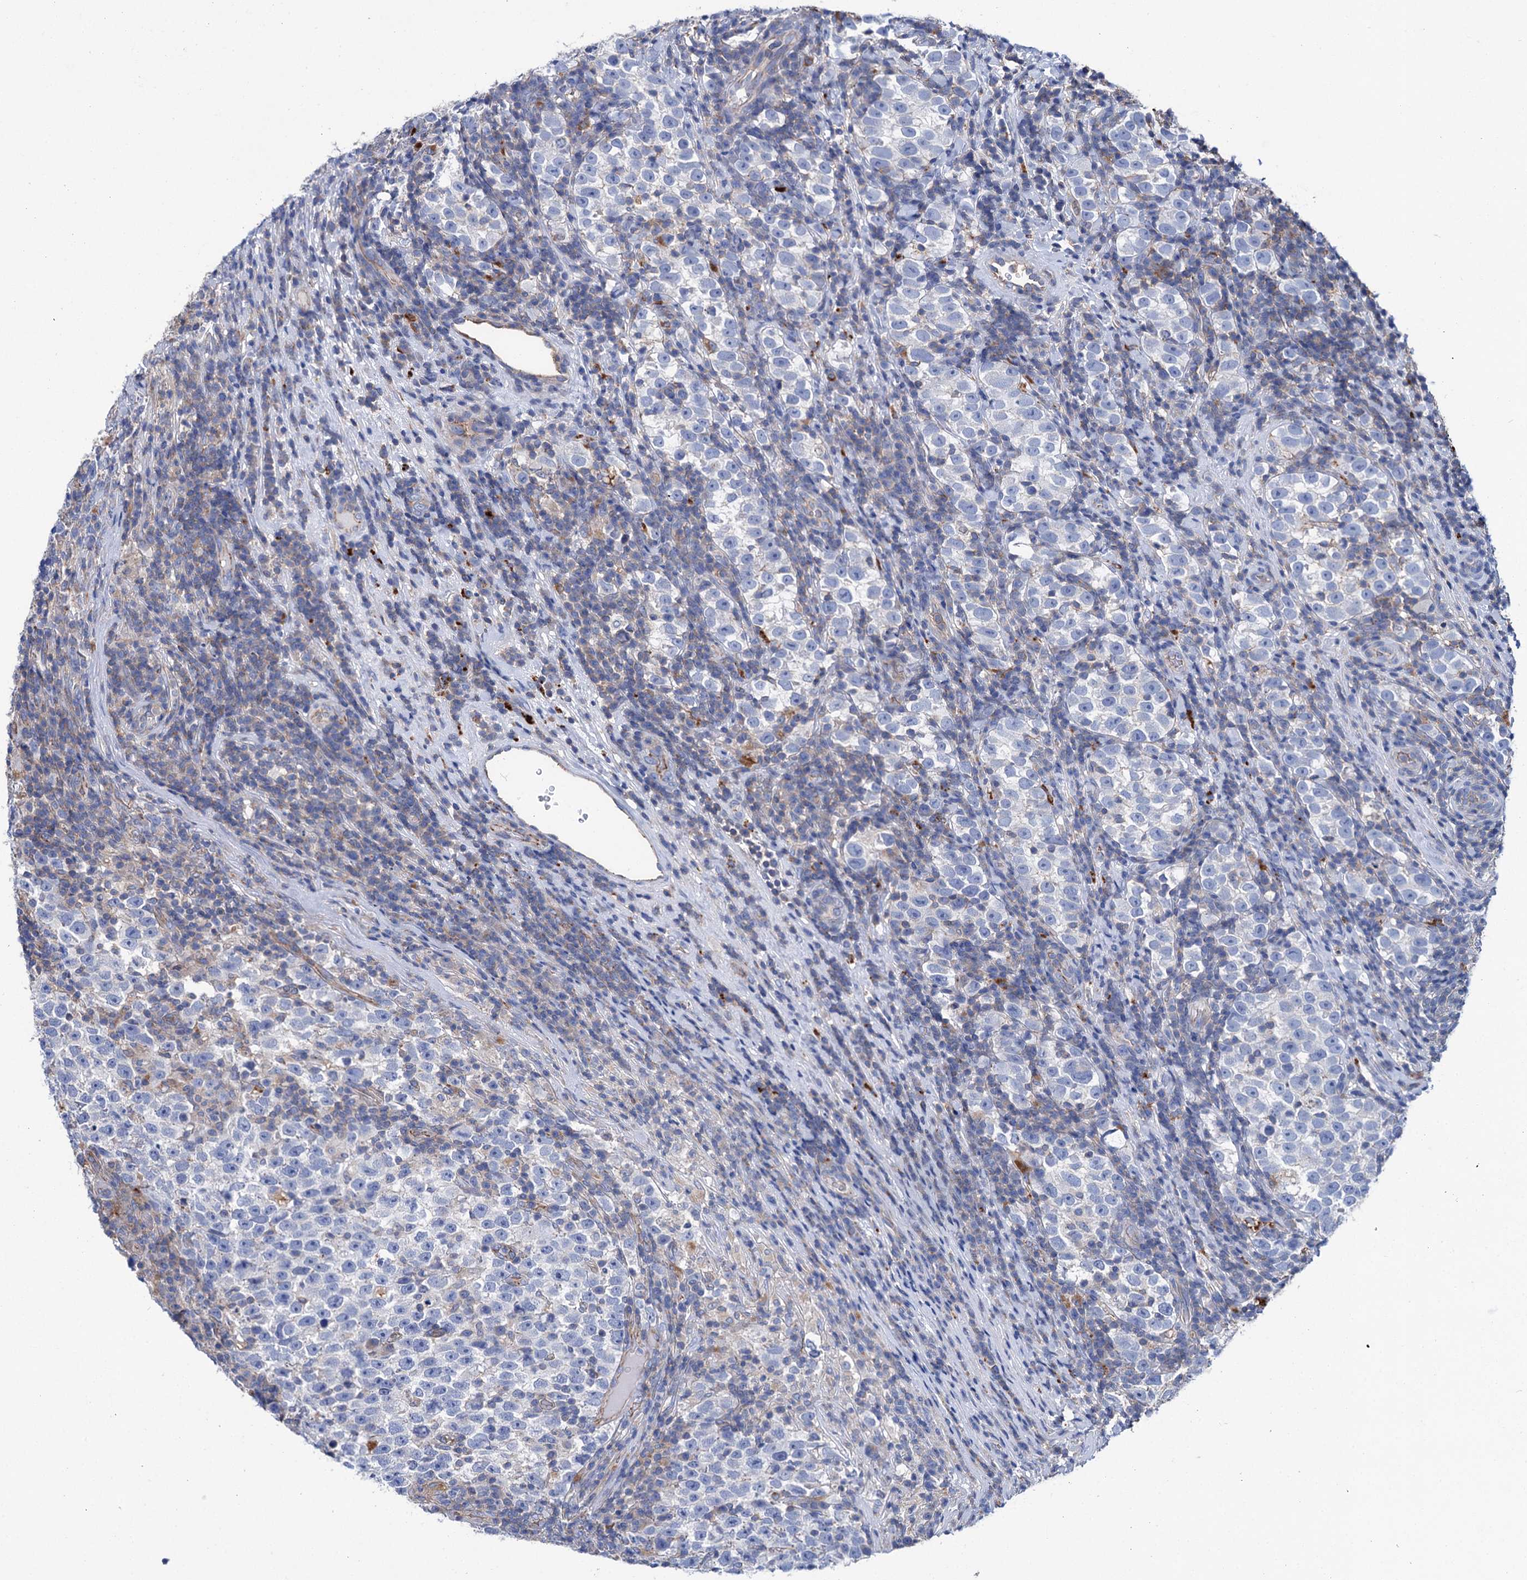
{"staining": {"intensity": "negative", "quantity": "none", "location": "none"}, "tissue": "testis cancer", "cell_type": "Tumor cells", "image_type": "cancer", "snomed": [{"axis": "morphology", "description": "Normal tissue, NOS"}, {"axis": "morphology", "description": "Seminoma, NOS"}, {"axis": "topography", "description": "Testis"}], "caption": "Tumor cells show no significant protein positivity in seminoma (testis).", "gene": "SCPEP1", "patient": {"sex": "male", "age": 43}}